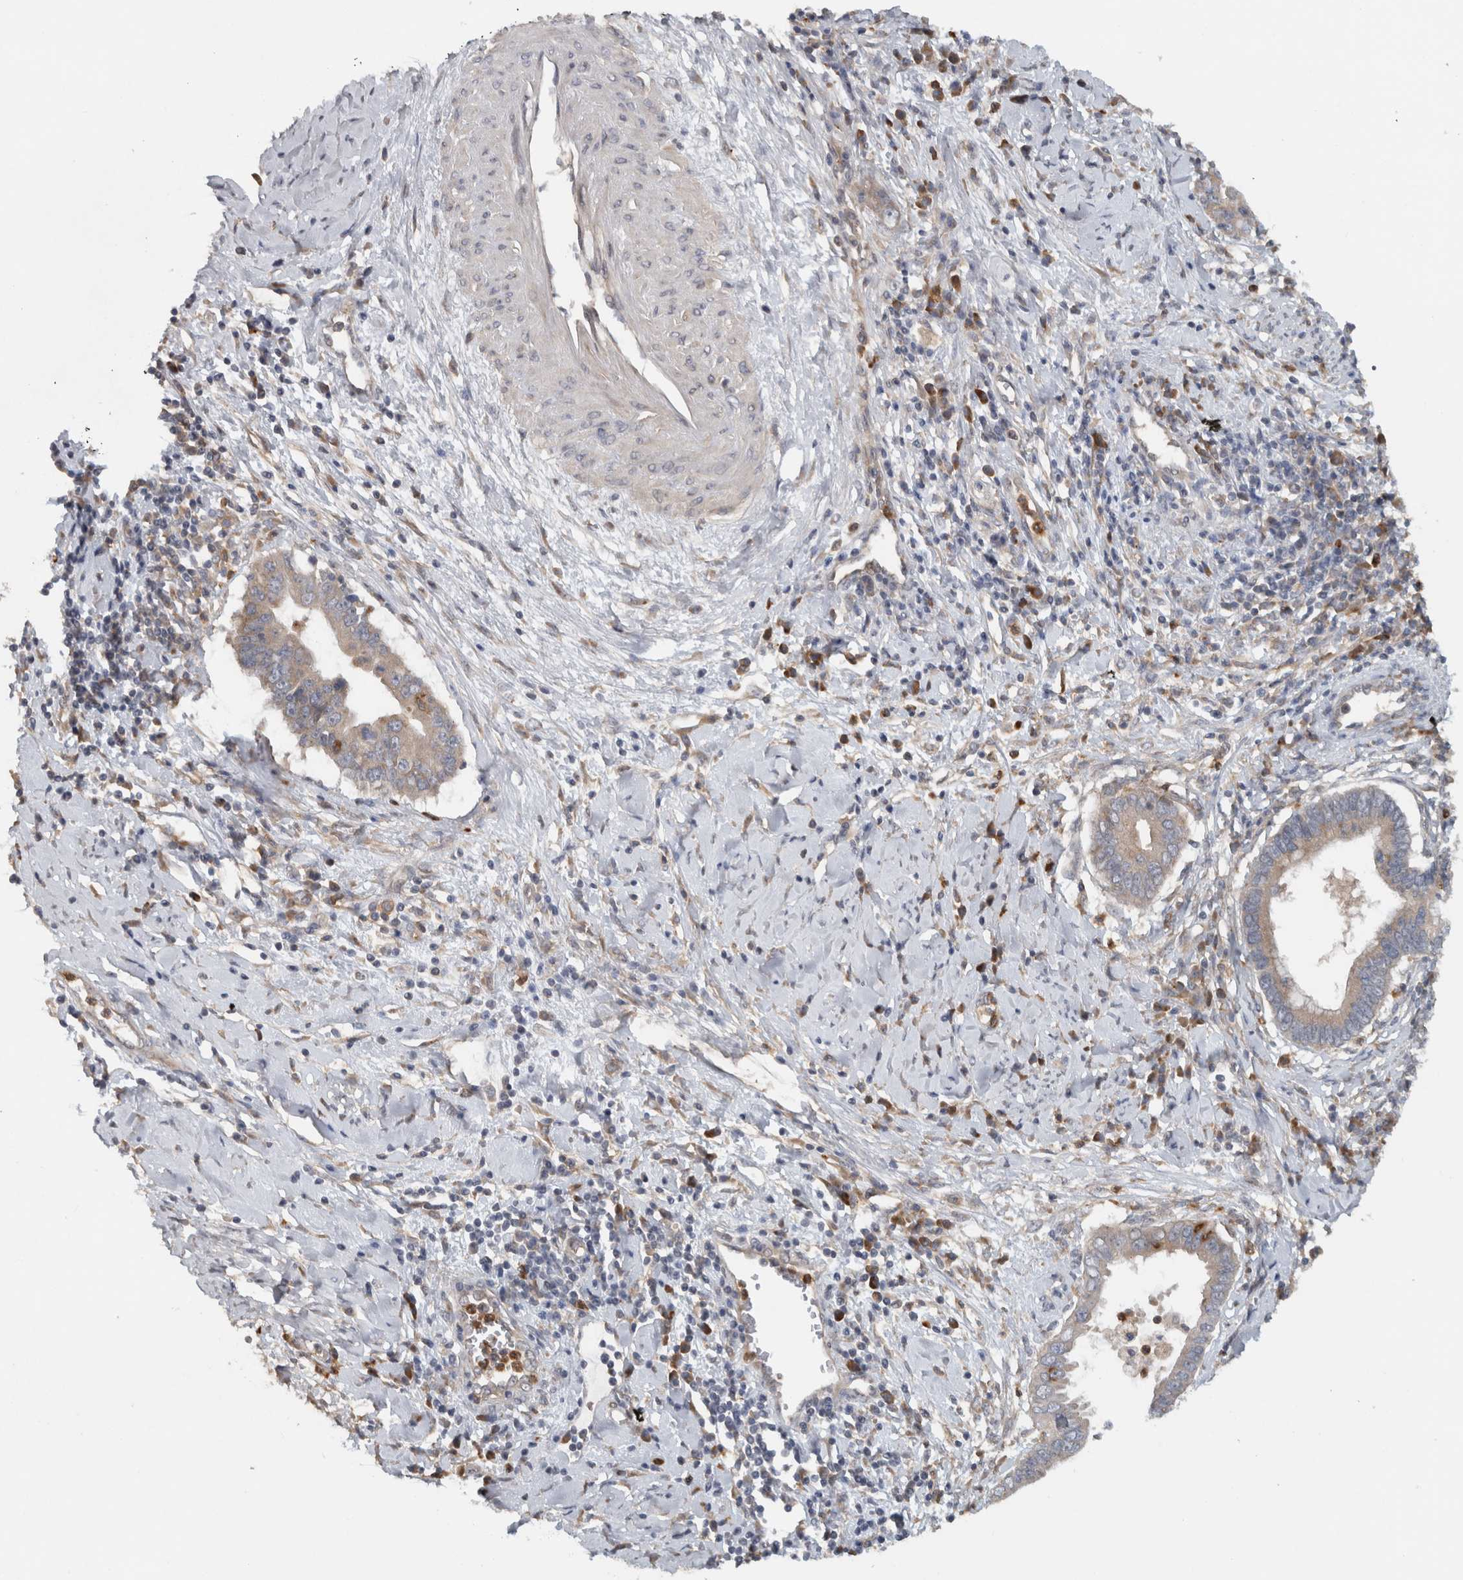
{"staining": {"intensity": "weak", "quantity": ">75%", "location": "cytoplasmic/membranous"}, "tissue": "cervical cancer", "cell_type": "Tumor cells", "image_type": "cancer", "snomed": [{"axis": "morphology", "description": "Adenocarcinoma, NOS"}, {"axis": "topography", "description": "Cervix"}], "caption": "An image of human cervical cancer (adenocarcinoma) stained for a protein exhibits weak cytoplasmic/membranous brown staining in tumor cells.", "gene": "VEPH1", "patient": {"sex": "female", "age": 44}}